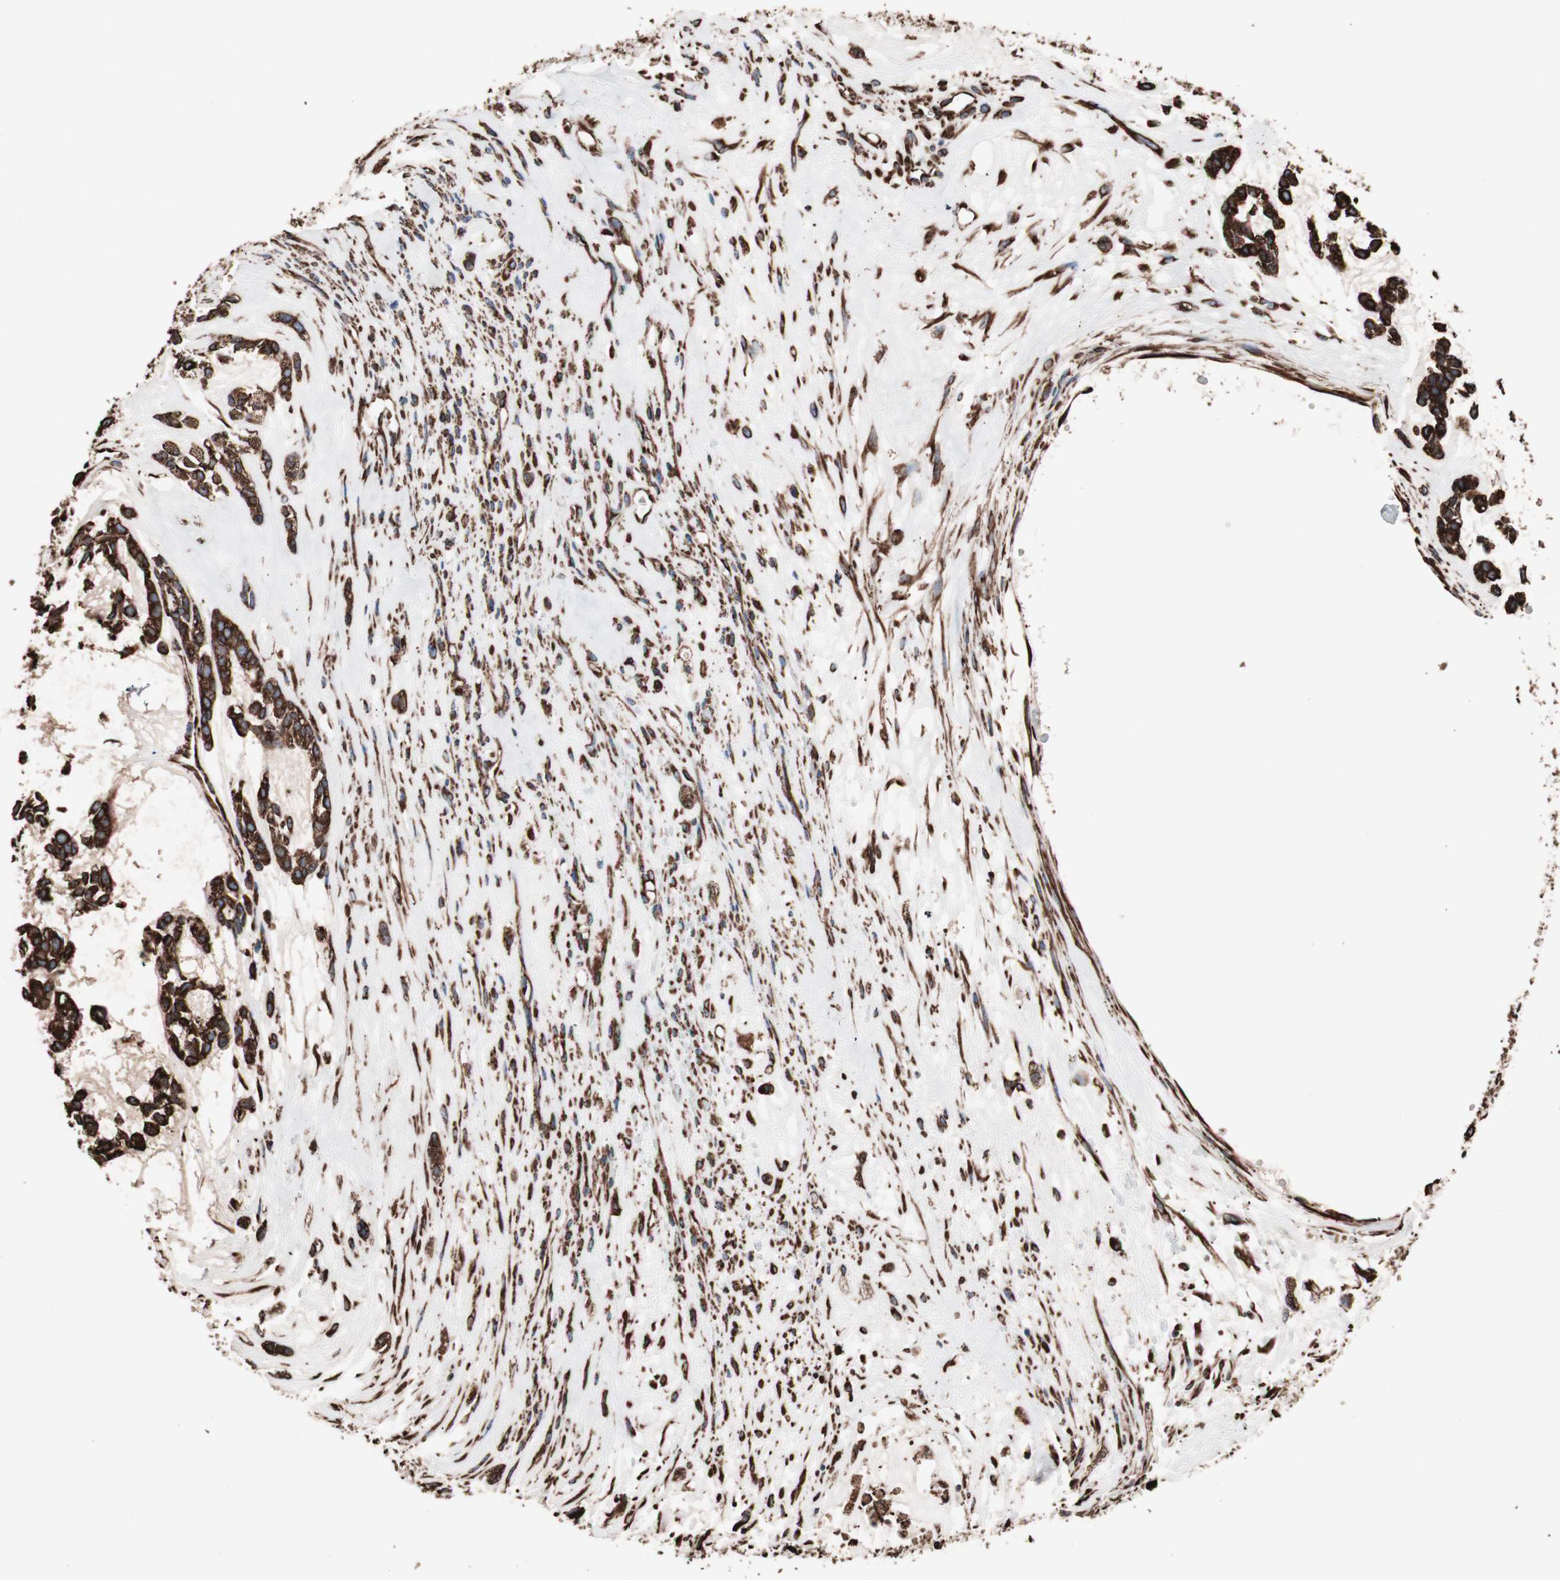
{"staining": {"intensity": "strong", "quantity": ">75%", "location": "cytoplasmic/membranous"}, "tissue": "head and neck cancer", "cell_type": "Tumor cells", "image_type": "cancer", "snomed": [{"axis": "morphology", "description": "Adenocarcinoma, NOS"}, {"axis": "morphology", "description": "Adenoma, NOS"}, {"axis": "topography", "description": "Head-Neck"}], "caption": "A brown stain labels strong cytoplasmic/membranous staining of a protein in head and neck cancer (adenoma) tumor cells.", "gene": "HSP90B1", "patient": {"sex": "female", "age": 55}}